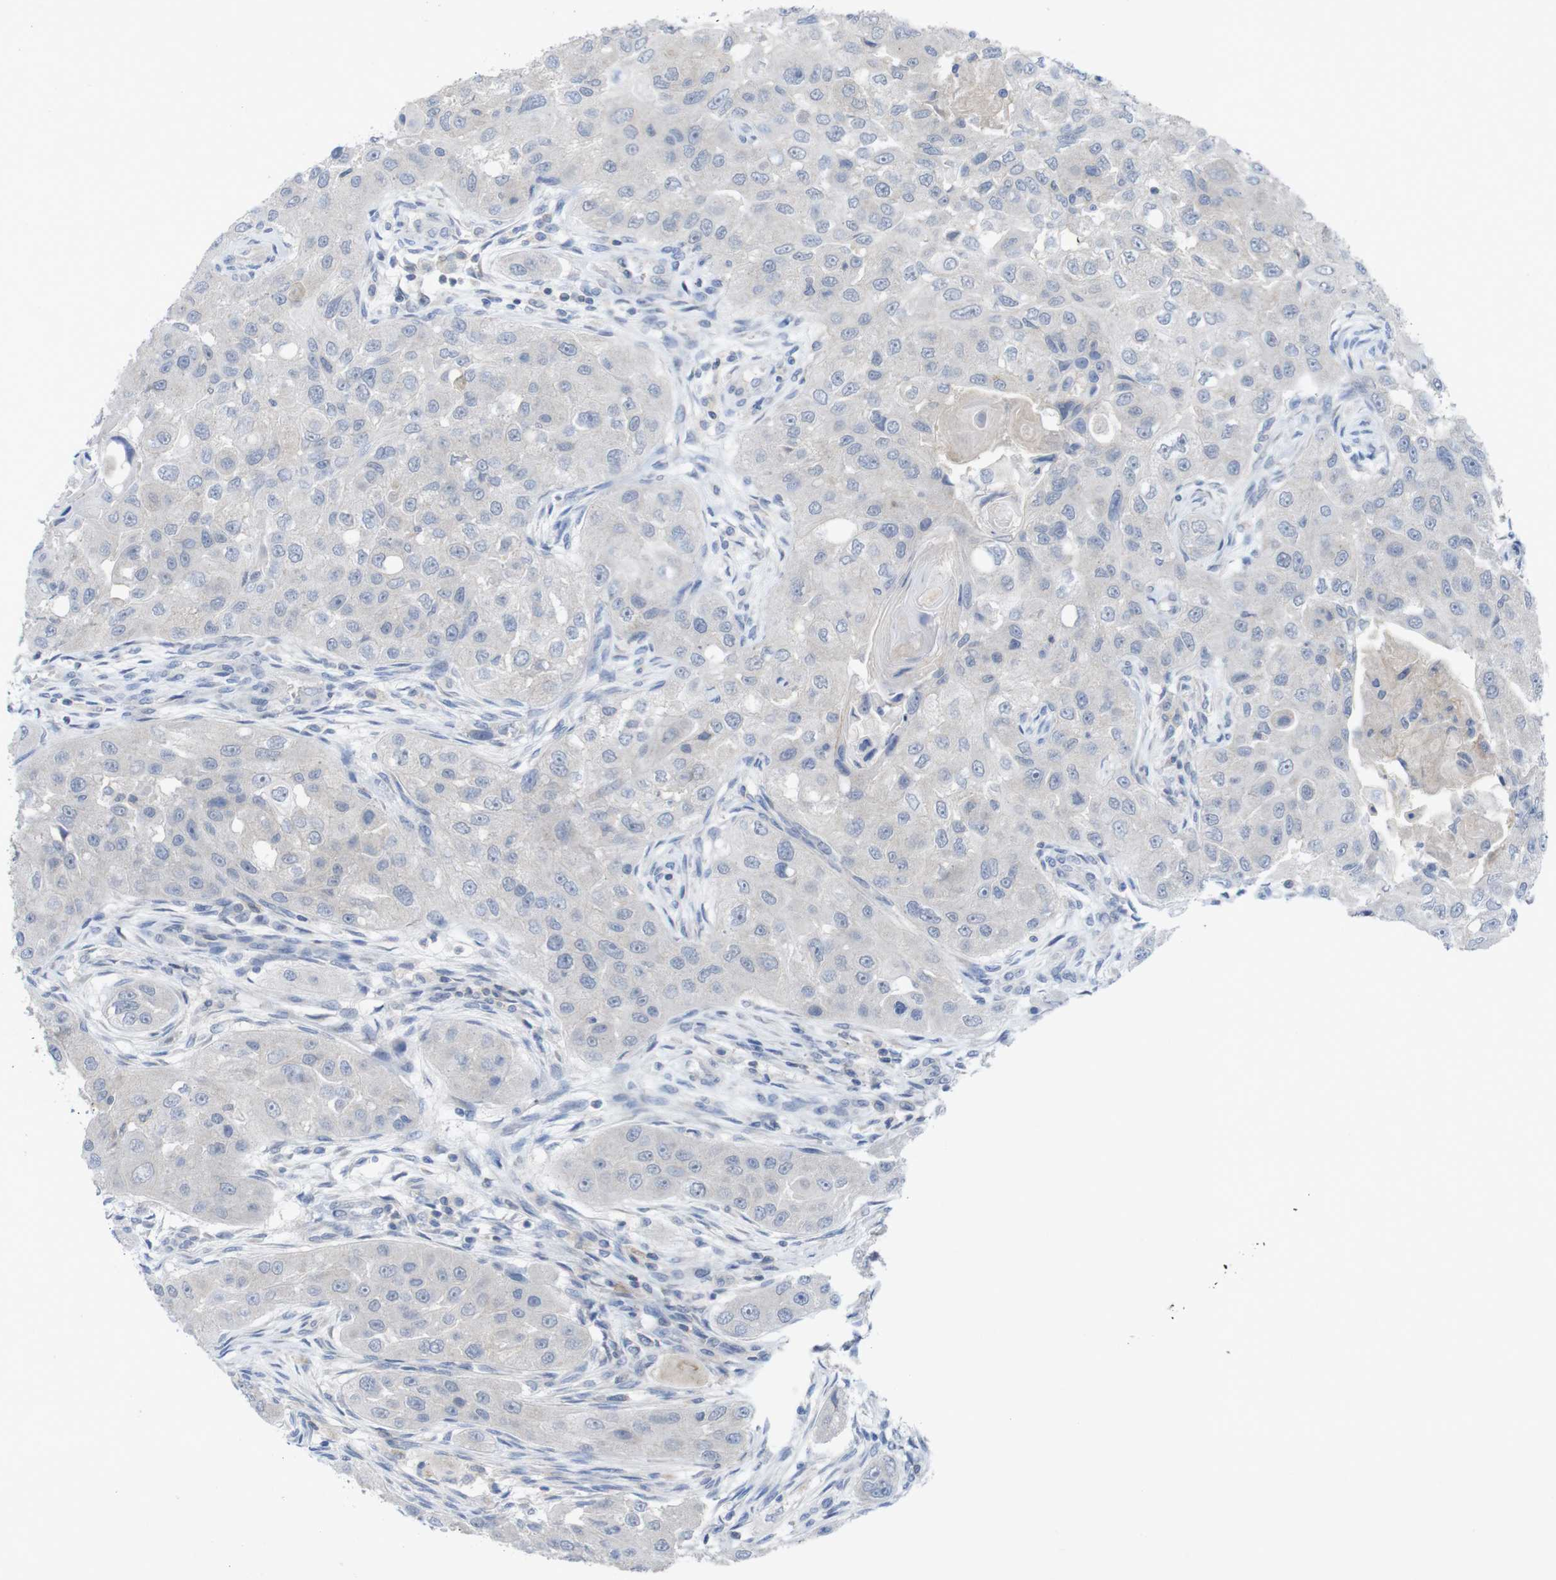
{"staining": {"intensity": "negative", "quantity": "none", "location": "none"}, "tissue": "head and neck cancer", "cell_type": "Tumor cells", "image_type": "cancer", "snomed": [{"axis": "morphology", "description": "Normal tissue, NOS"}, {"axis": "morphology", "description": "Squamous cell carcinoma, NOS"}, {"axis": "topography", "description": "Skeletal muscle"}, {"axis": "topography", "description": "Head-Neck"}], "caption": "The micrograph displays no staining of tumor cells in head and neck cancer.", "gene": "SLAMF7", "patient": {"sex": "male", "age": 51}}